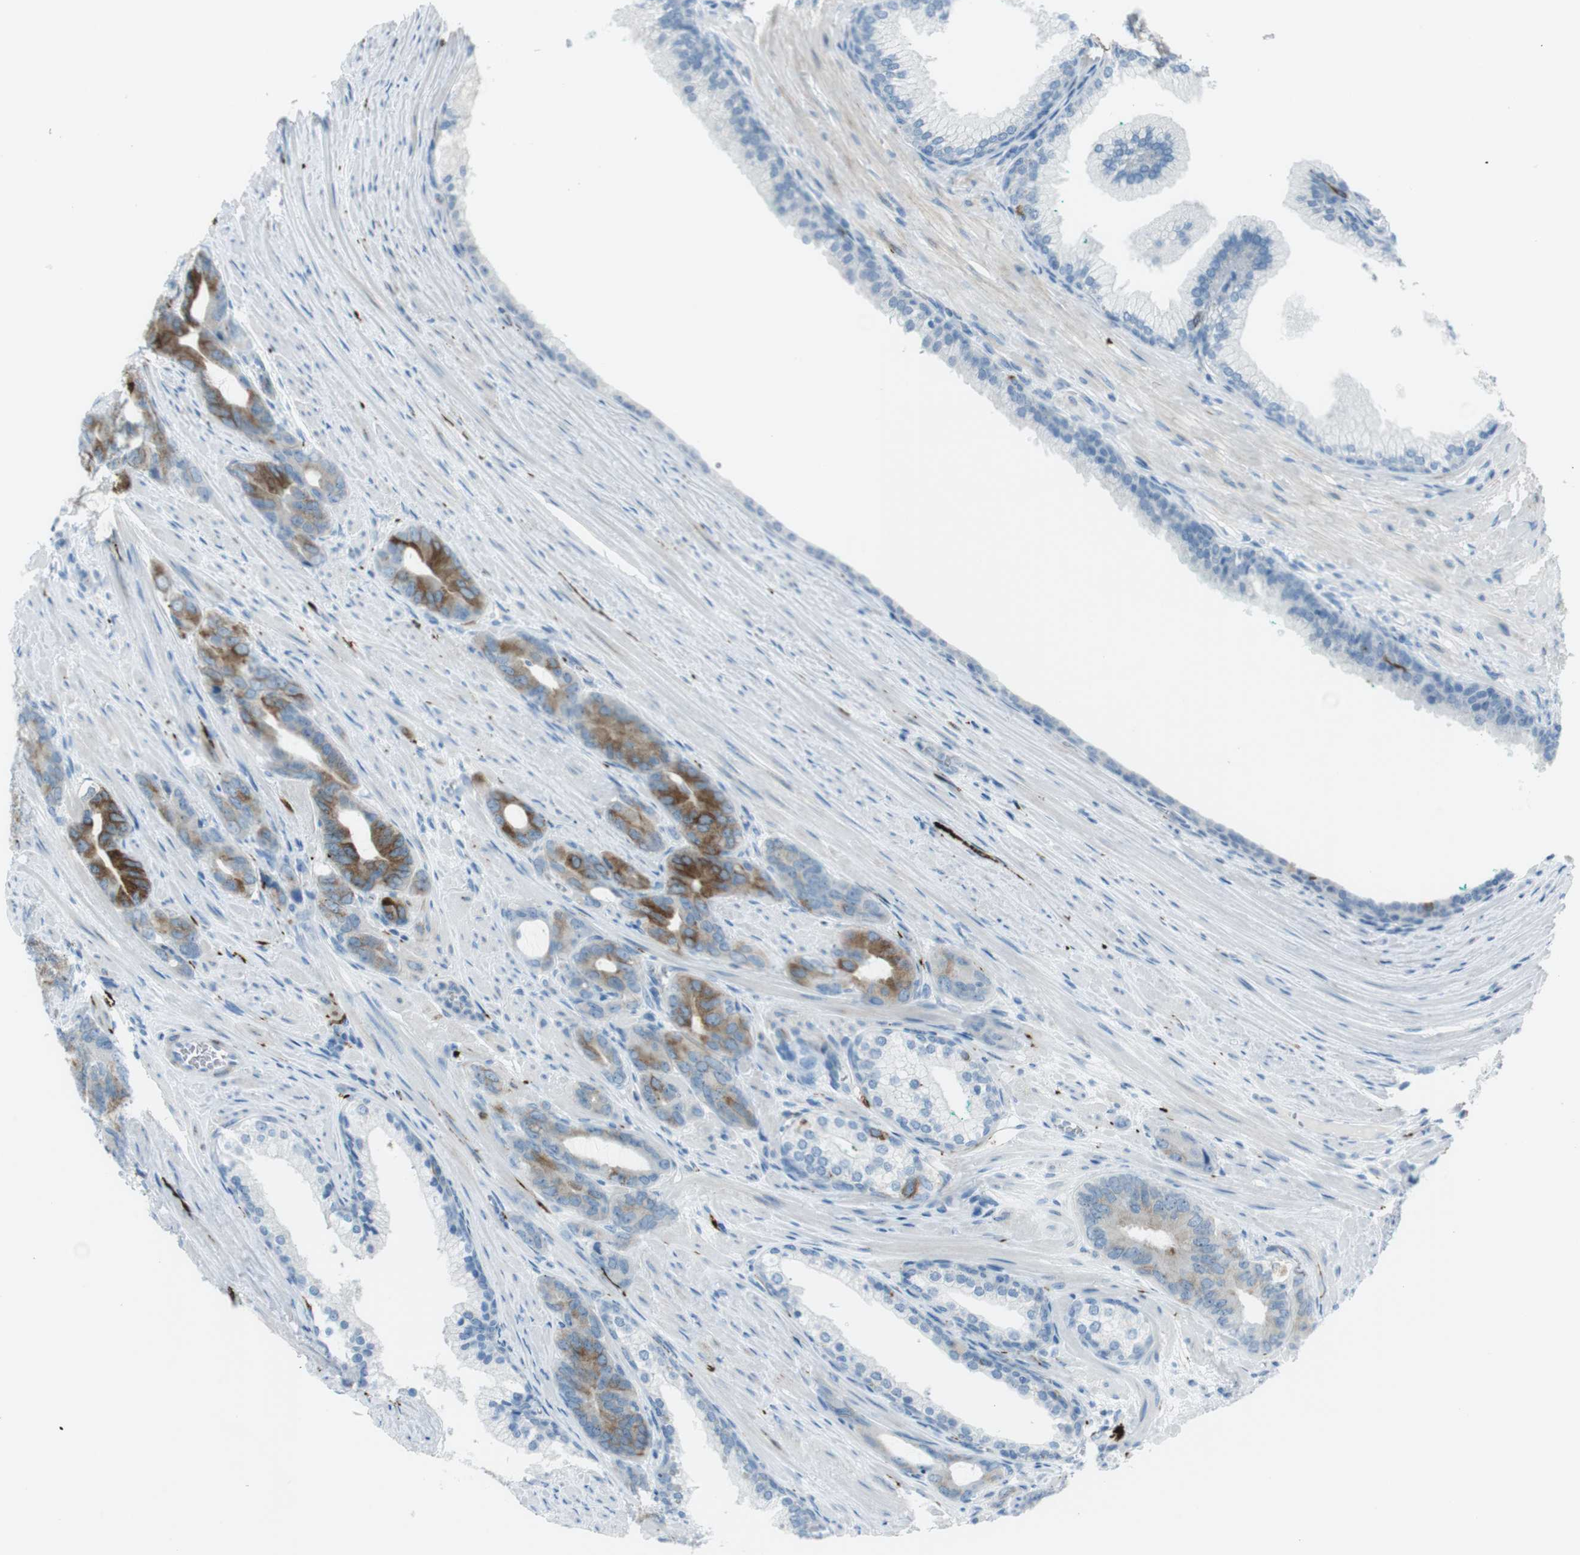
{"staining": {"intensity": "moderate", "quantity": "25%-75%", "location": "cytoplasmic/membranous"}, "tissue": "prostate cancer", "cell_type": "Tumor cells", "image_type": "cancer", "snomed": [{"axis": "morphology", "description": "Adenocarcinoma, Low grade"}, {"axis": "topography", "description": "Prostate"}], "caption": "Prostate cancer stained with DAB (3,3'-diaminobenzidine) IHC displays medium levels of moderate cytoplasmic/membranous expression in approximately 25%-75% of tumor cells. (Stains: DAB (3,3'-diaminobenzidine) in brown, nuclei in blue, Microscopy: brightfield microscopy at high magnification).", "gene": "TUBB2A", "patient": {"sex": "male", "age": 63}}